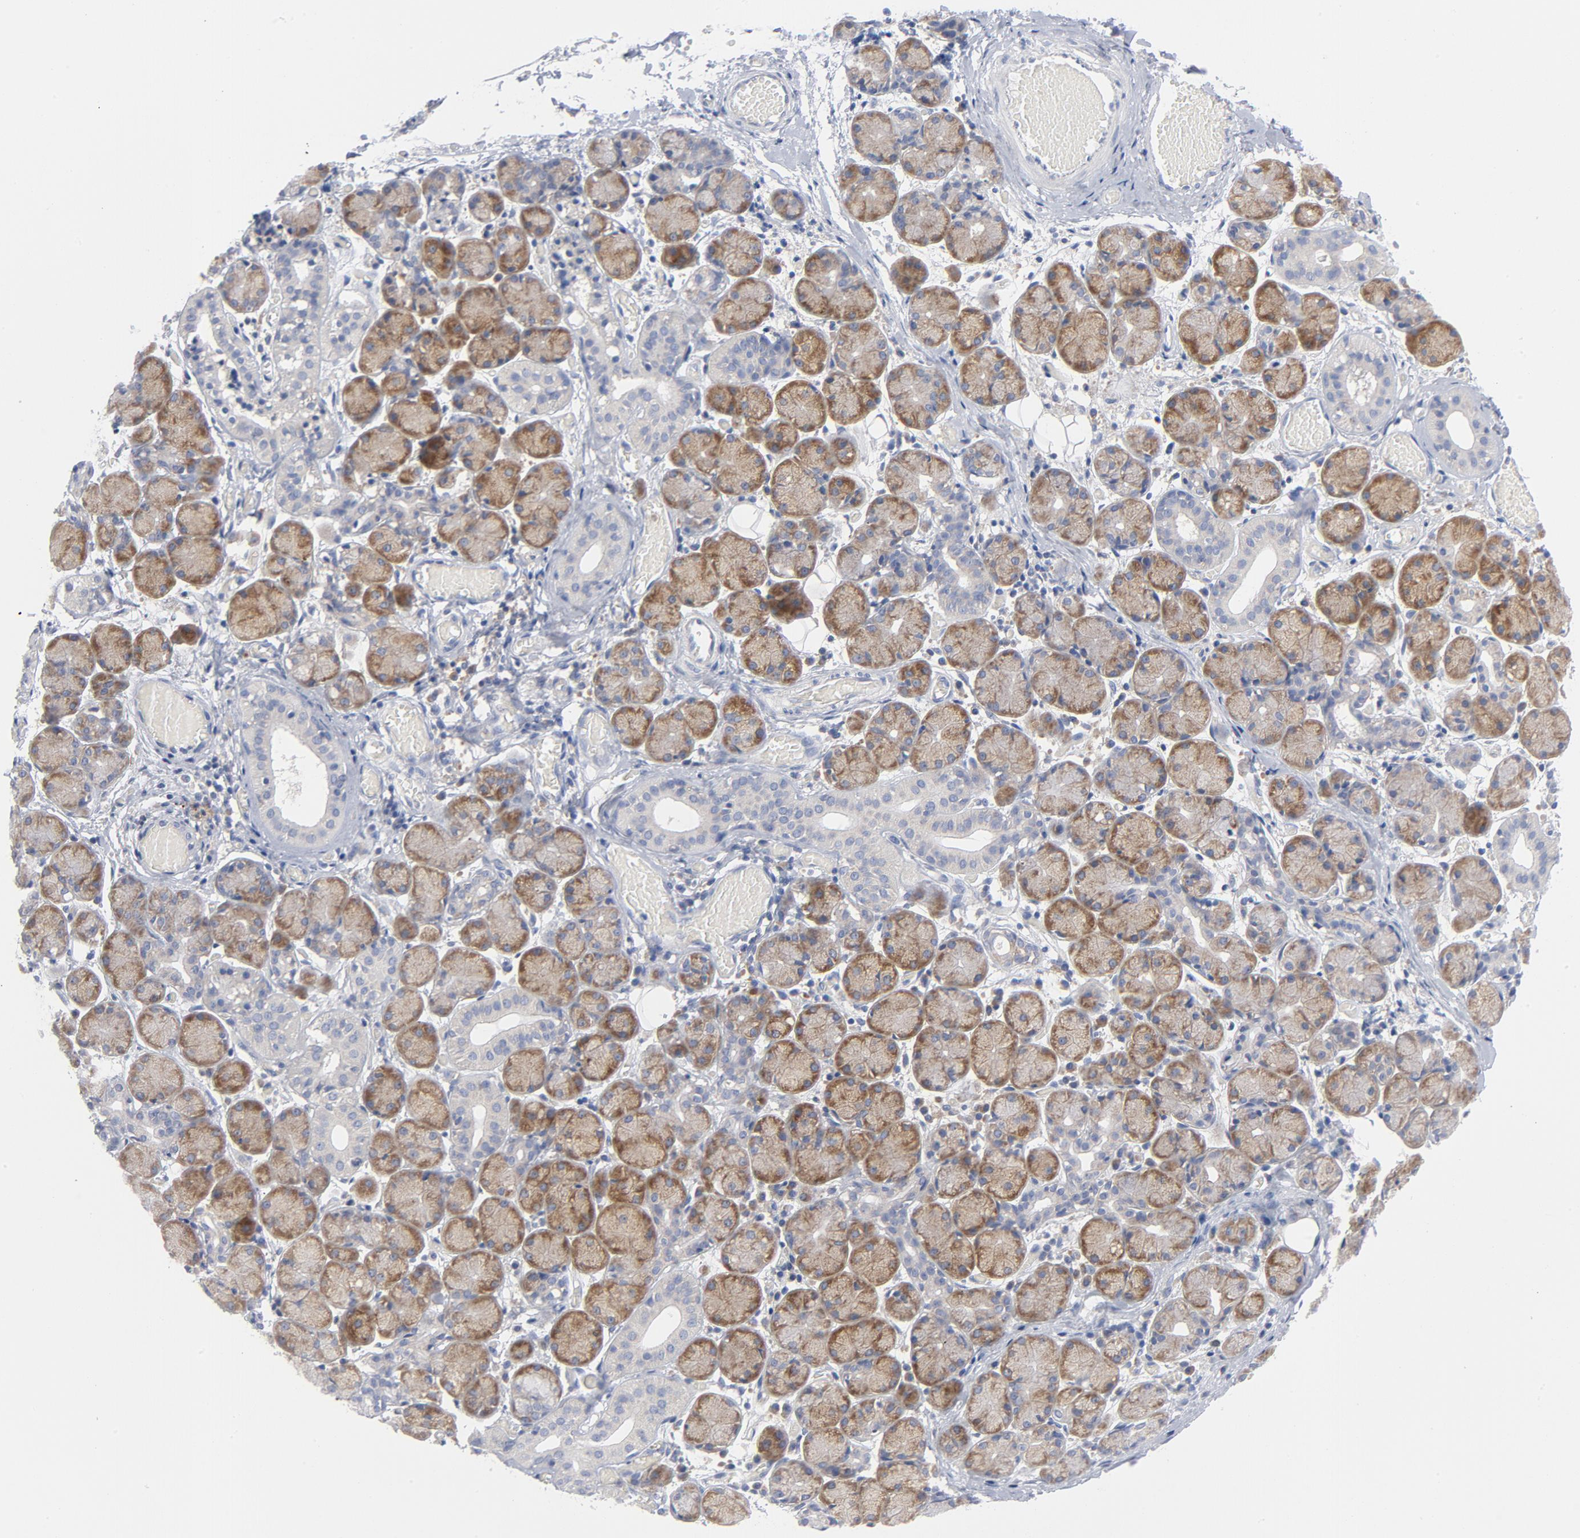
{"staining": {"intensity": "moderate", "quantity": "25%-75%", "location": "cytoplasmic/membranous"}, "tissue": "salivary gland", "cell_type": "Glandular cells", "image_type": "normal", "snomed": [{"axis": "morphology", "description": "Normal tissue, NOS"}, {"axis": "topography", "description": "Salivary gland"}], "caption": "High-magnification brightfield microscopy of normal salivary gland stained with DAB (brown) and counterstained with hematoxylin (blue). glandular cells exhibit moderate cytoplasmic/membranous expression is present in approximately25%-75% of cells.", "gene": "CD86", "patient": {"sex": "female", "age": 24}}